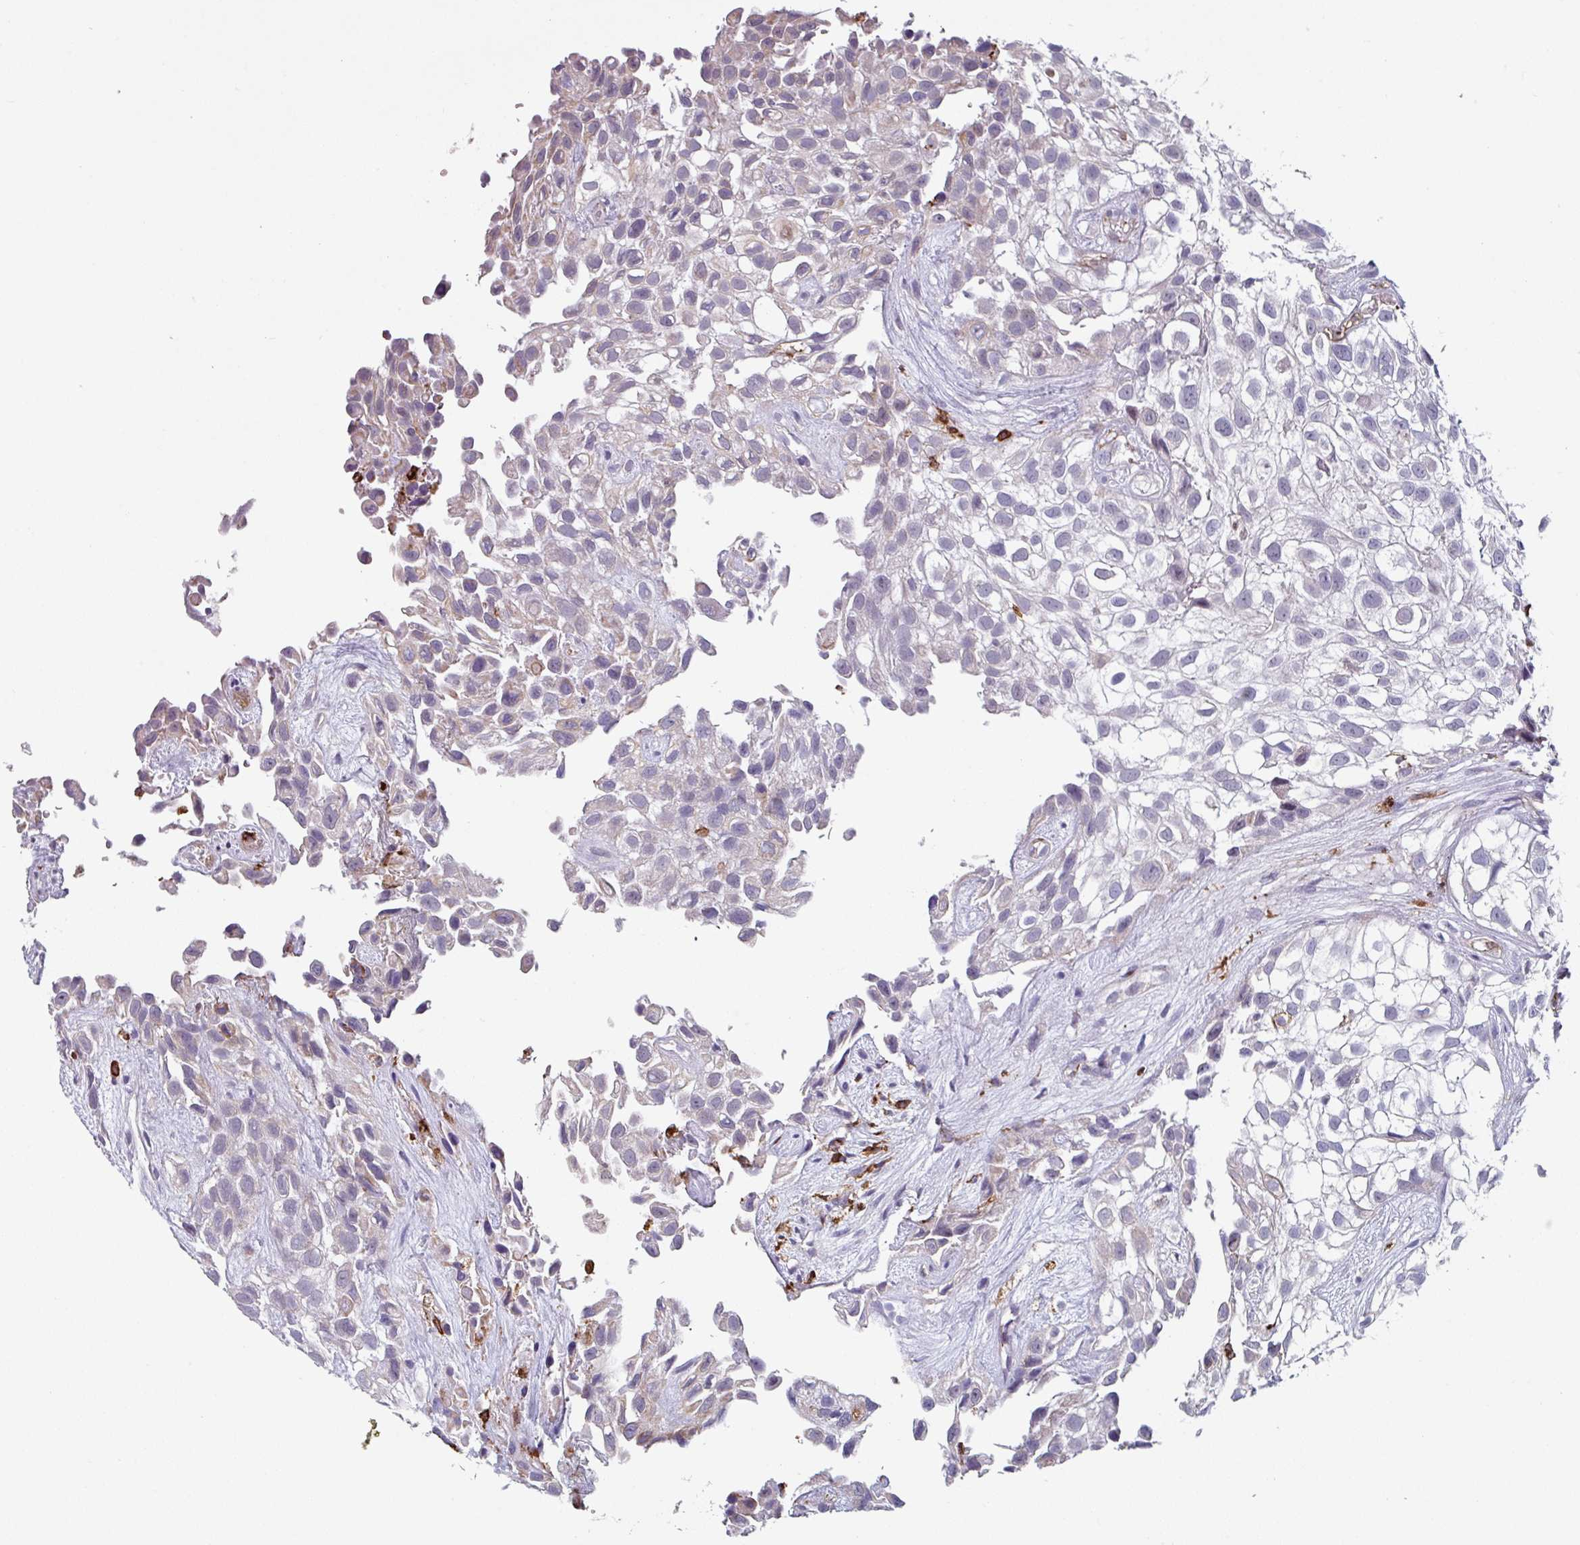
{"staining": {"intensity": "negative", "quantity": "none", "location": "none"}, "tissue": "urothelial cancer", "cell_type": "Tumor cells", "image_type": "cancer", "snomed": [{"axis": "morphology", "description": "Urothelial carcinoma, High grade"}, {"axis": "topography", "description": "Urinary bladder"}], "caption": "Human high-grade urothelial carcinoma stained for a protein using IHC demonstrates no expression in tumor cells.", "gene": "EXOSC5", "patient": {"sex": "male", "age": 56}}